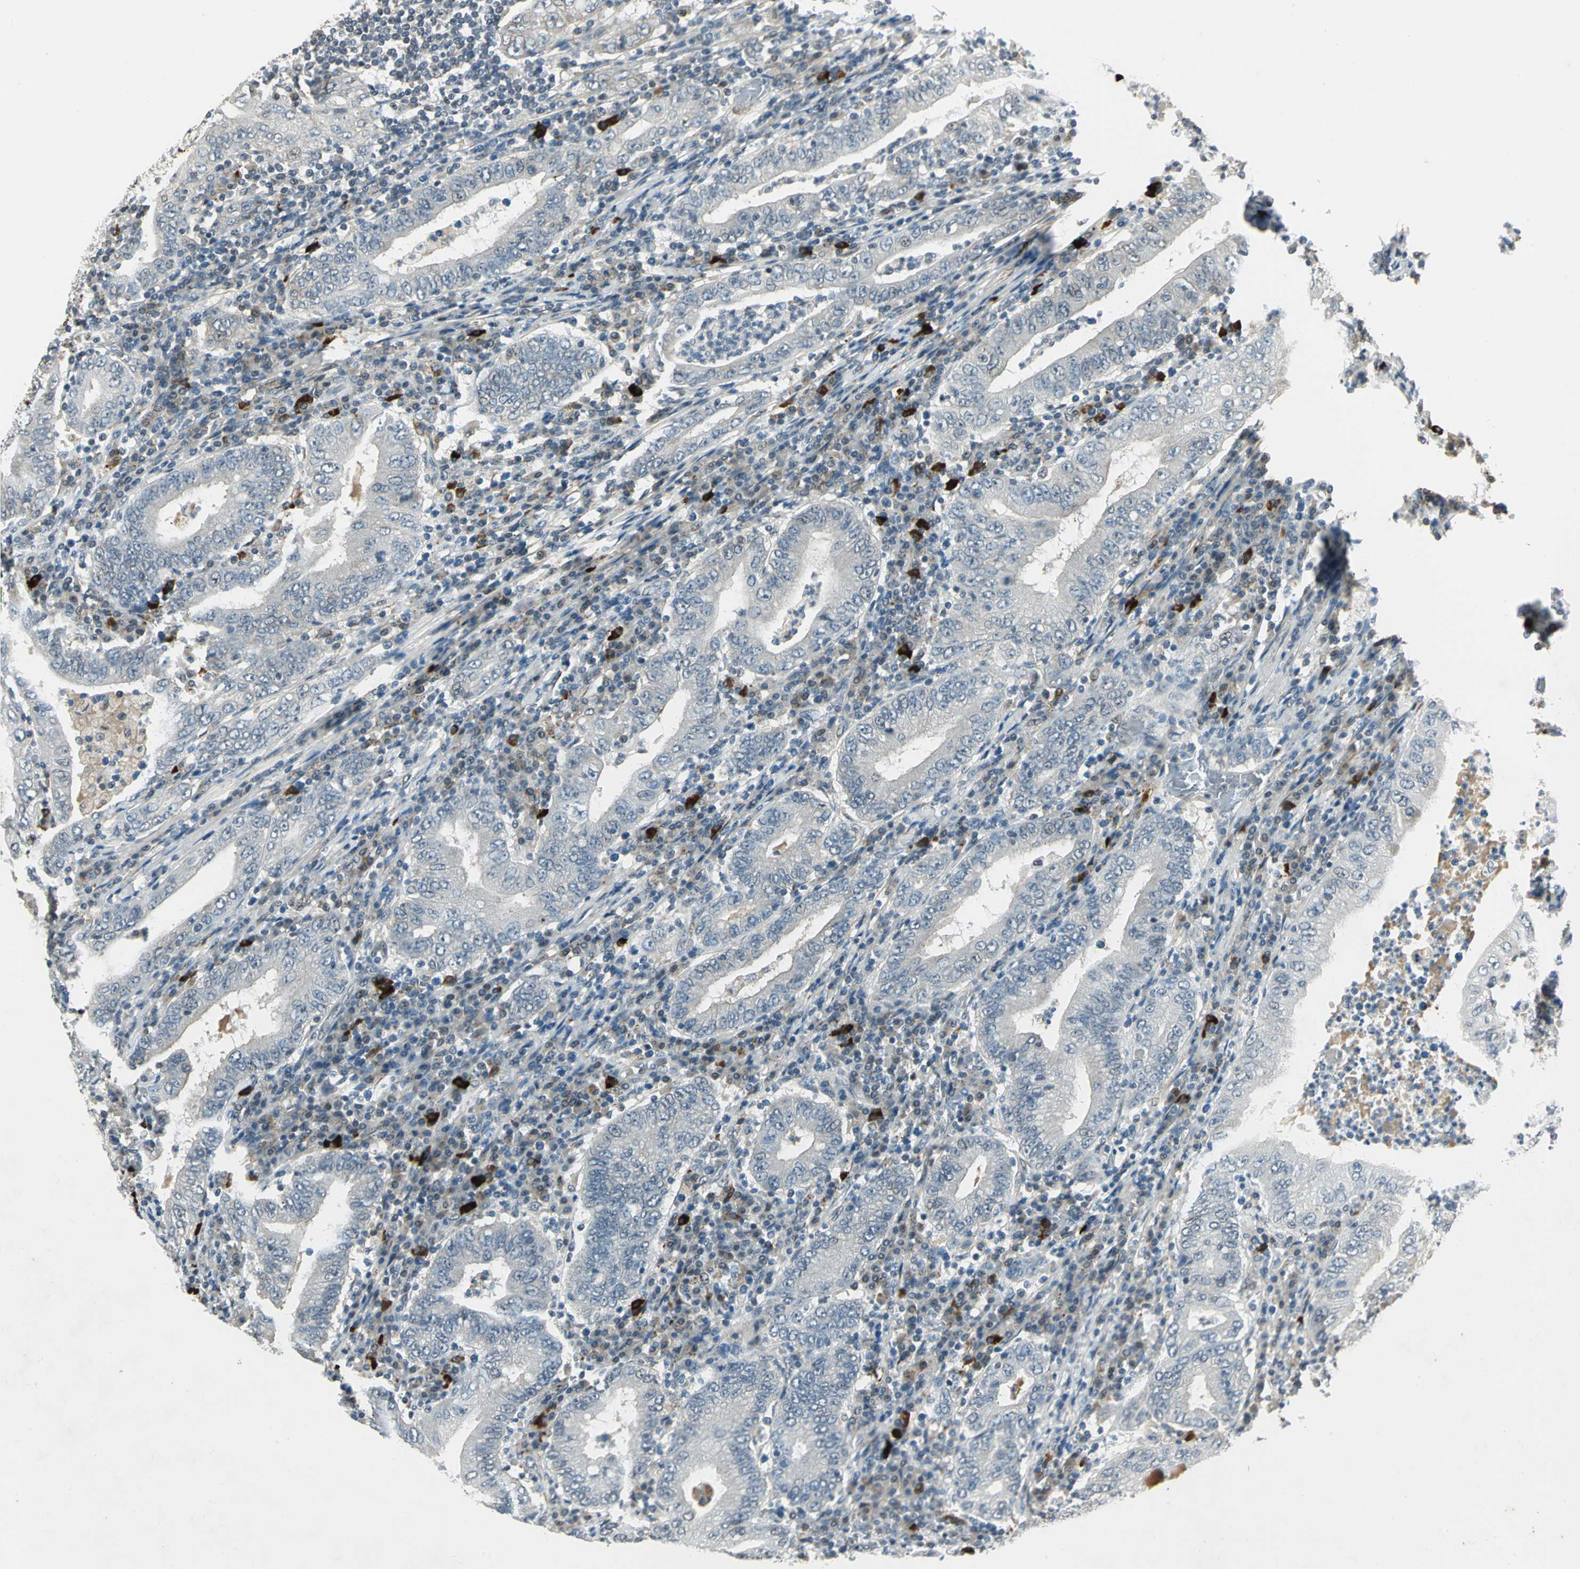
{"staining": {"intensity": "negative", "quantity": "none", "location": "none"}, "tissue": "stomach cancer", "cell_type": "Tumor cells", "image_type": "cancer", "snomed": [{"axis": "morphology", "description": "Normal tissue, NOS"}, {"axis": "morphology", "description": "Adenocarcinoma, NOS"}, {"axis": "topography", "description": "Esophagus"}, {"axis": "topography", "description": "Stomach, upper"}, {"axis": "topography", "description": "Peripheral nerve tissue"}], "caption": "Tumor cells are negative for protein expression in human stomach cancer (adenocarcinoma). (Stains: DAB (3,3'-diaminobenzidine) immunohistochemistry with hematoxylin counter stain, Microscopy: brightfield microscopy at high magnification).", "gene": "RAD17", "patient": {"sex": "male", "age": 62}}